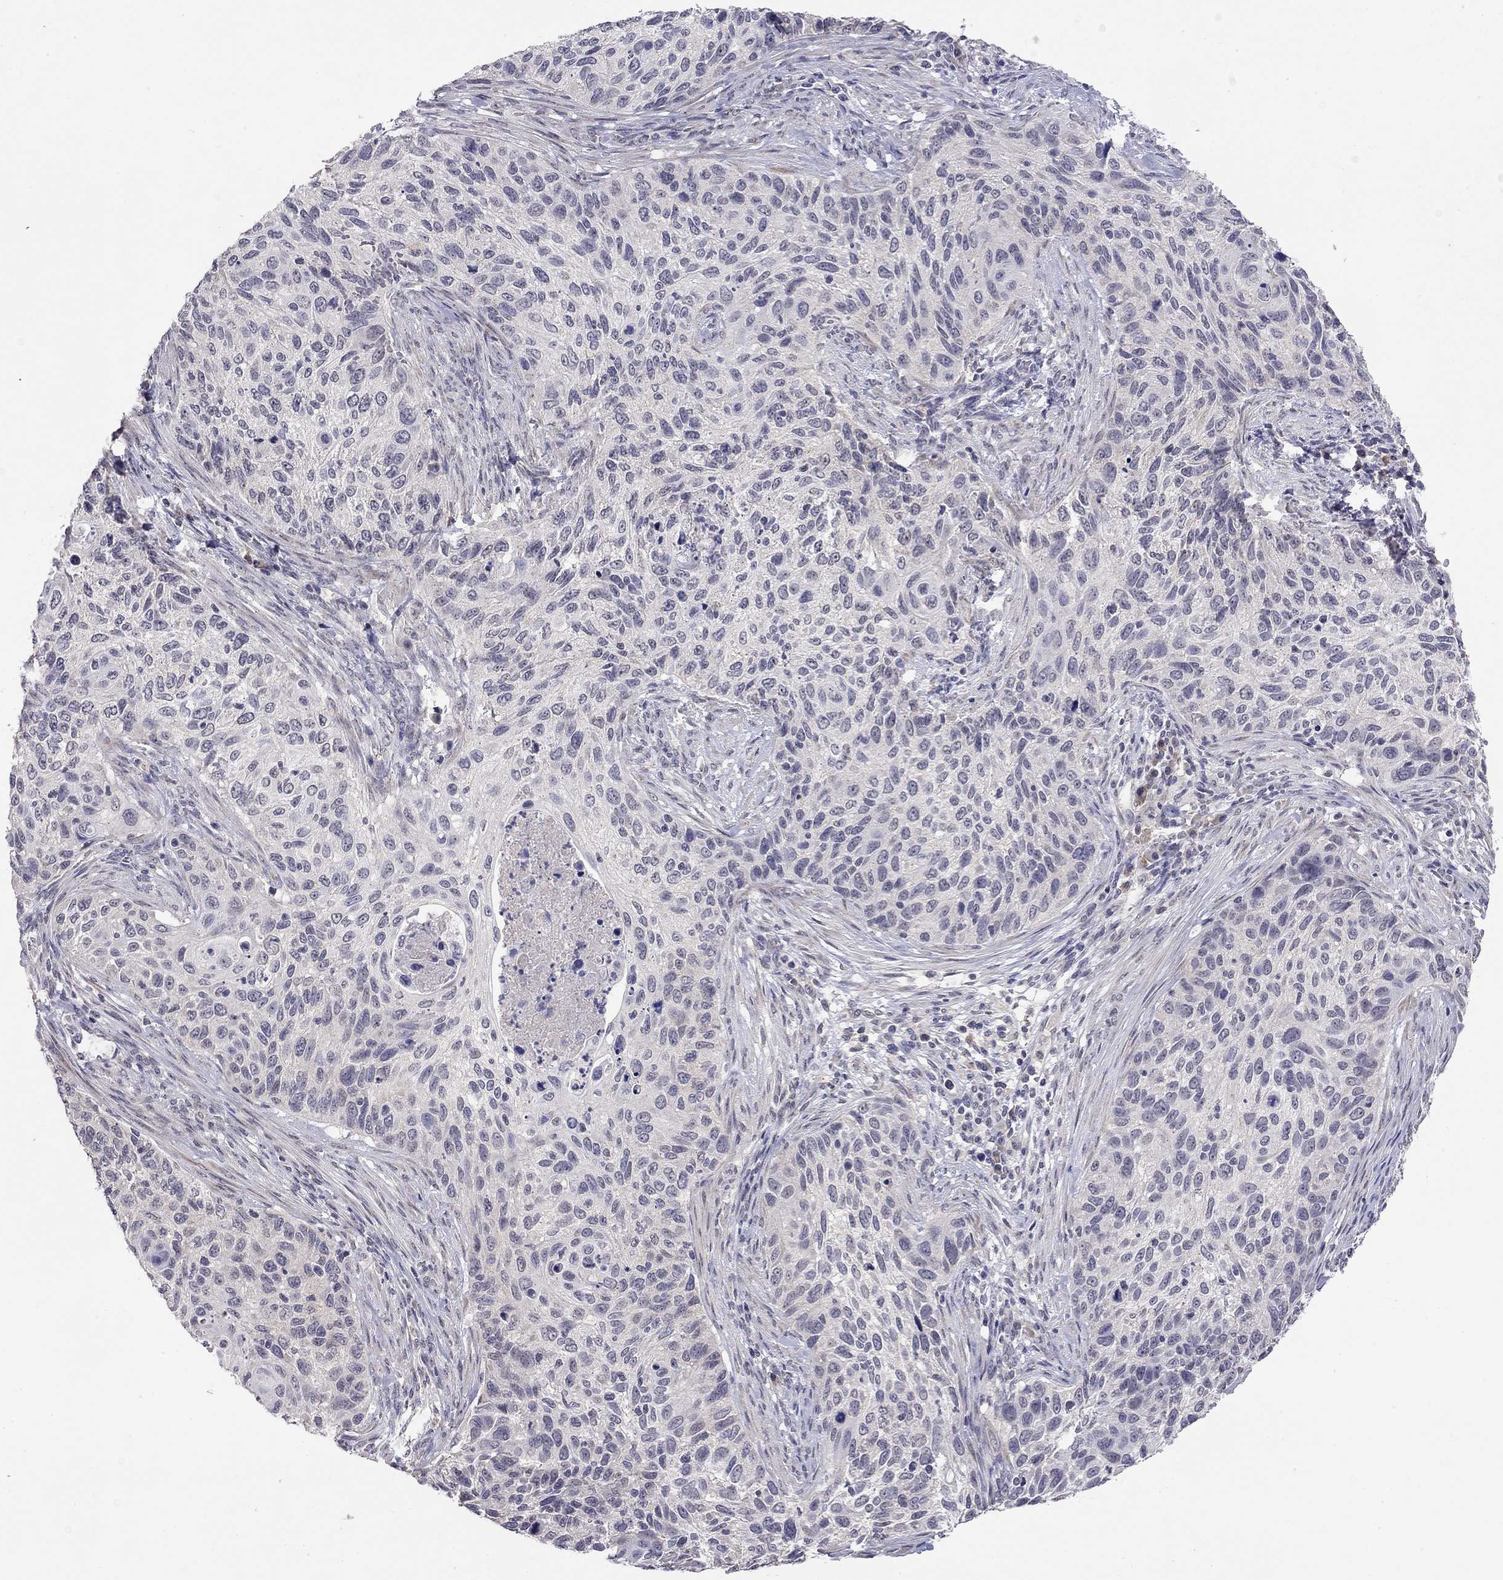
{"staining": {"intensity": "negative", "quantity": "none", "location": "none"}, "tissue": "cervical cancer", "cell_type": "Tumor cells", "image_type": "cancer", "snomed": [{"axis": "morphology", "description": "Squamous cell carcinoma, NOS"}, {"axis": "topography", "description": "Cervix"}], "caption": "Immunohistochemistry of cervical cancer (squamous cell carcinoma) reveals no positivity in tumor cells.", "gene": "WNK3", "patient": {"sex": "female", "age": 70}}